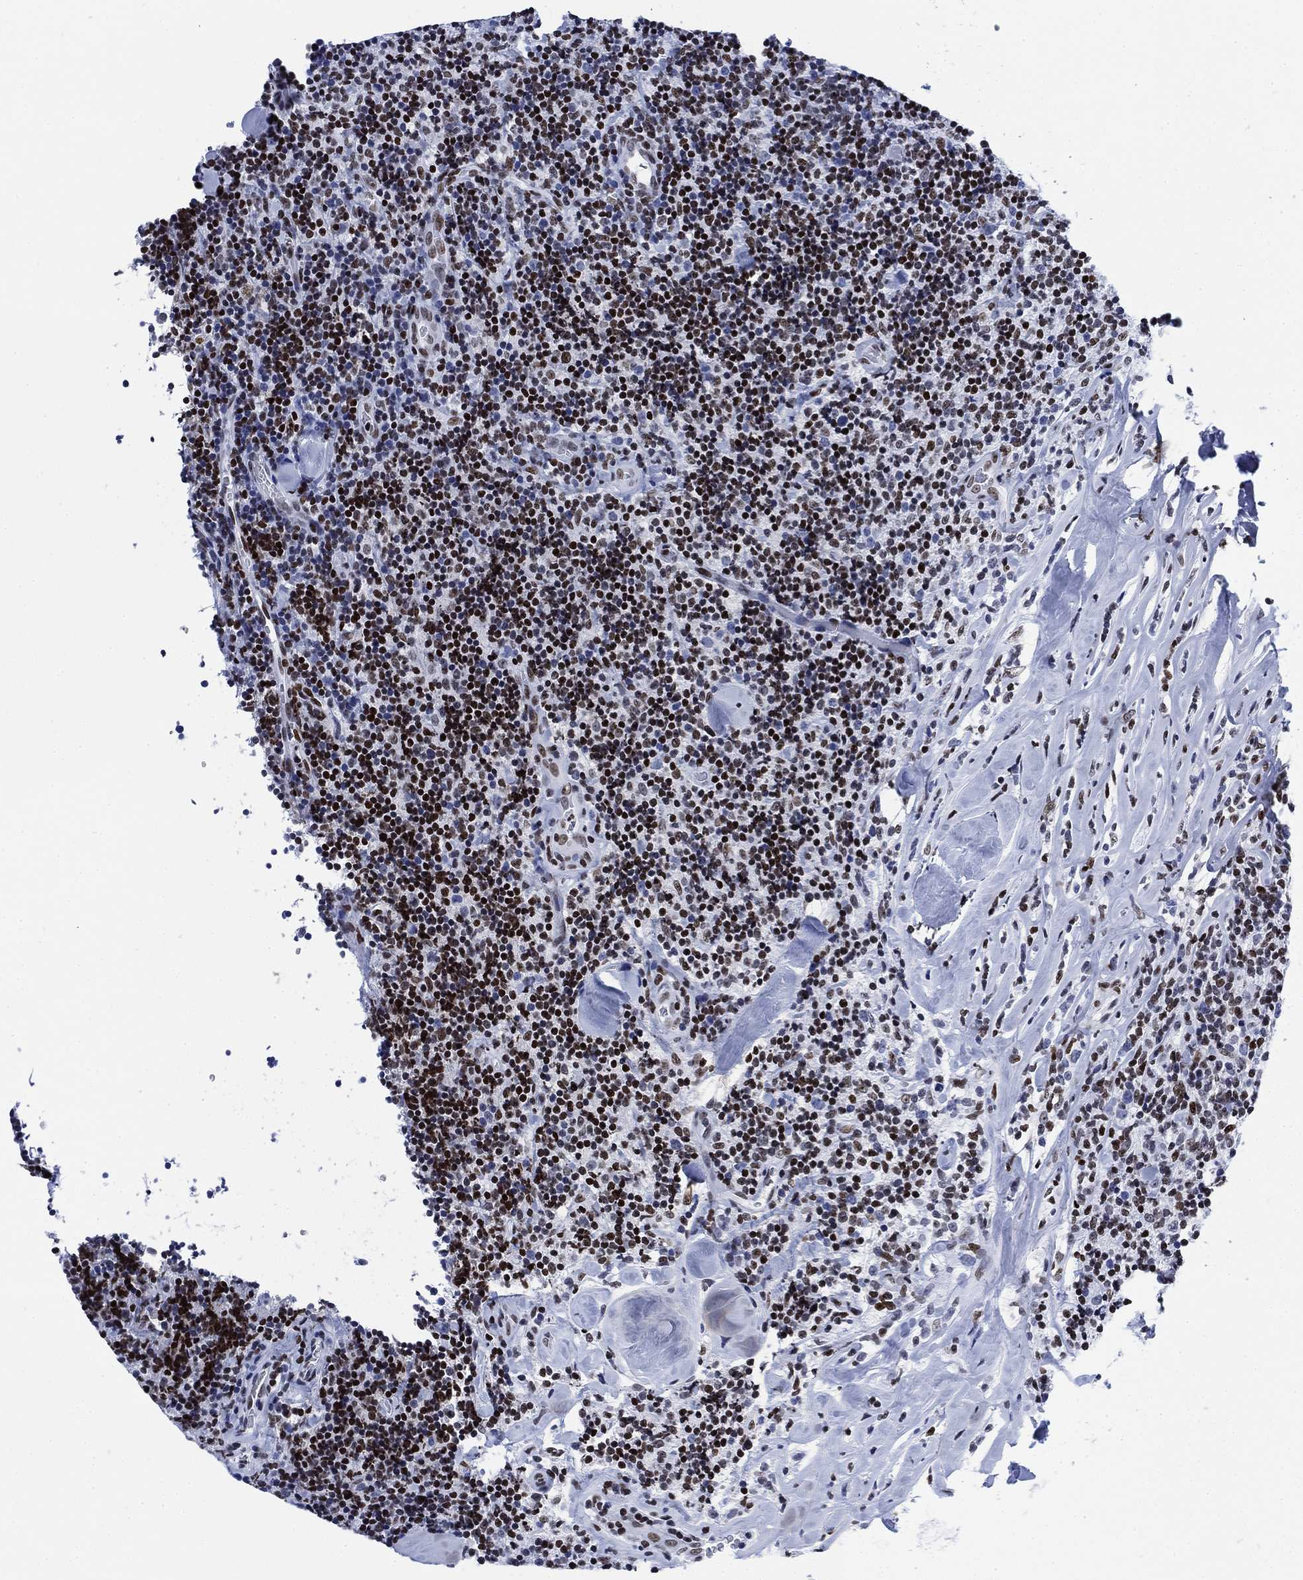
{"staining": {"intensity": "moderate", "quantity": "25%-75%", "location": "nuclear"}, "tissue": "lymphoma", "cell_type": "Tumor cells", "image_type": "cancer", "snomed": [{"axis": "morphology", "description": "Malignant lymphoma, non-Hodgkin's type, Low grade"}, {"axis": "topography", "description": "Lymph node"}], "caption": "DAB immunohistochemical staining of lymphoma exhibits moderate nuclear protein positivity in about 25%-75% of tumor cells.", "gene": "H1-10", "patient": {"sex": "female", "age": 56}}